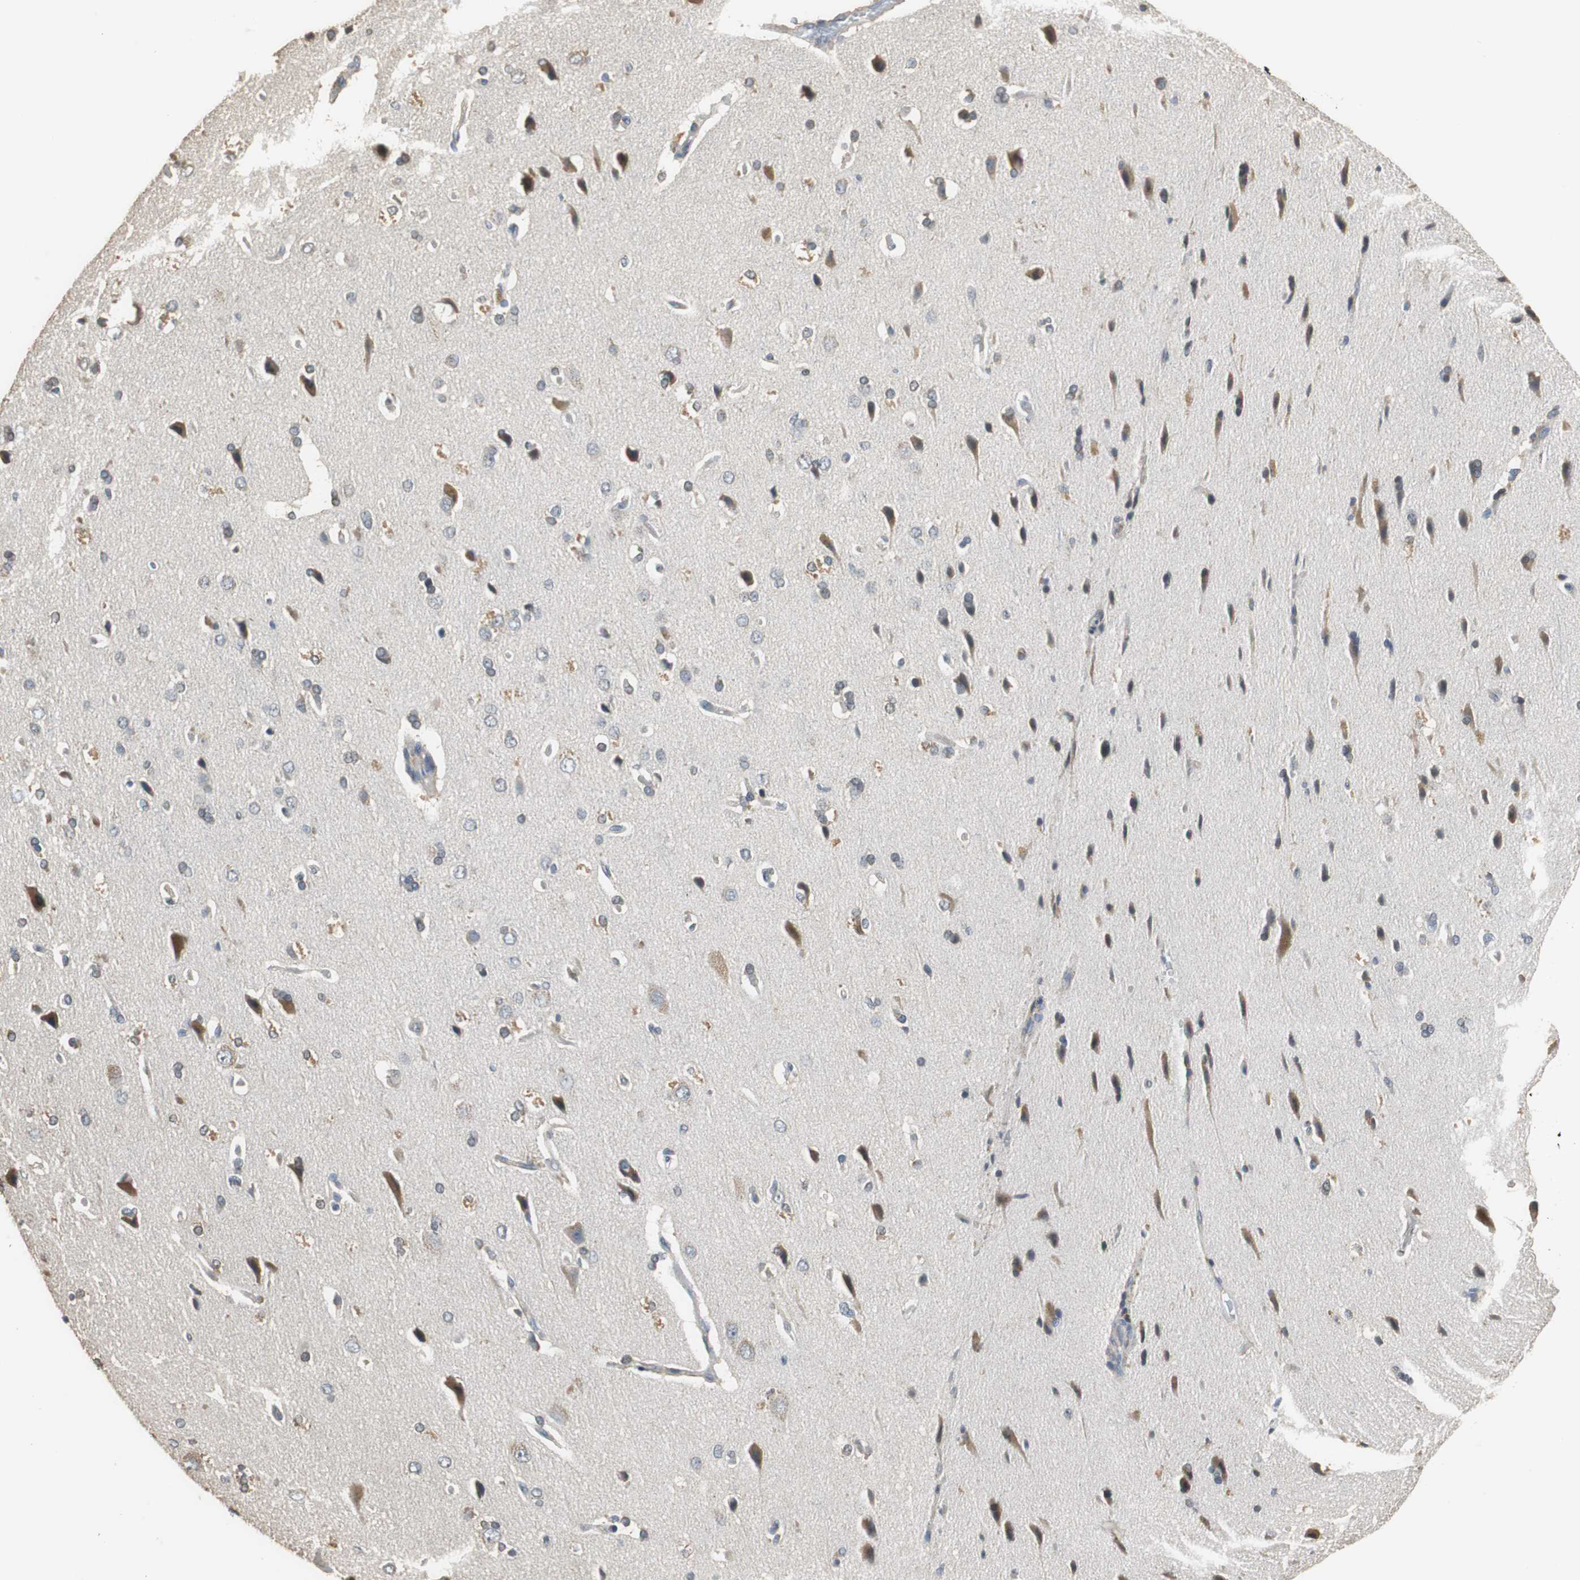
{"staining": {"intensity": "weak", "quantity": "25%-75%", "location": "cytoplasmic/membranous"}, "tissue": "cerebral cortex", "cell_type": "Endothelial cells", "image_type": "normal", "snomed": [{"axis": "morphology", "description": "Normal tissue, NOS"}, {"axis": "topography", "description": "Cerebral cortex"}], "caption": "Immunohistochemical staining of normal cerebral cortex shows 25%-75% levels of weak cytoplasmic/membranous protein staining in approximately 25%-75% of endothelial cells.", "gene": "HMGCL", "patient": {"sex": "male", "age": 62}}